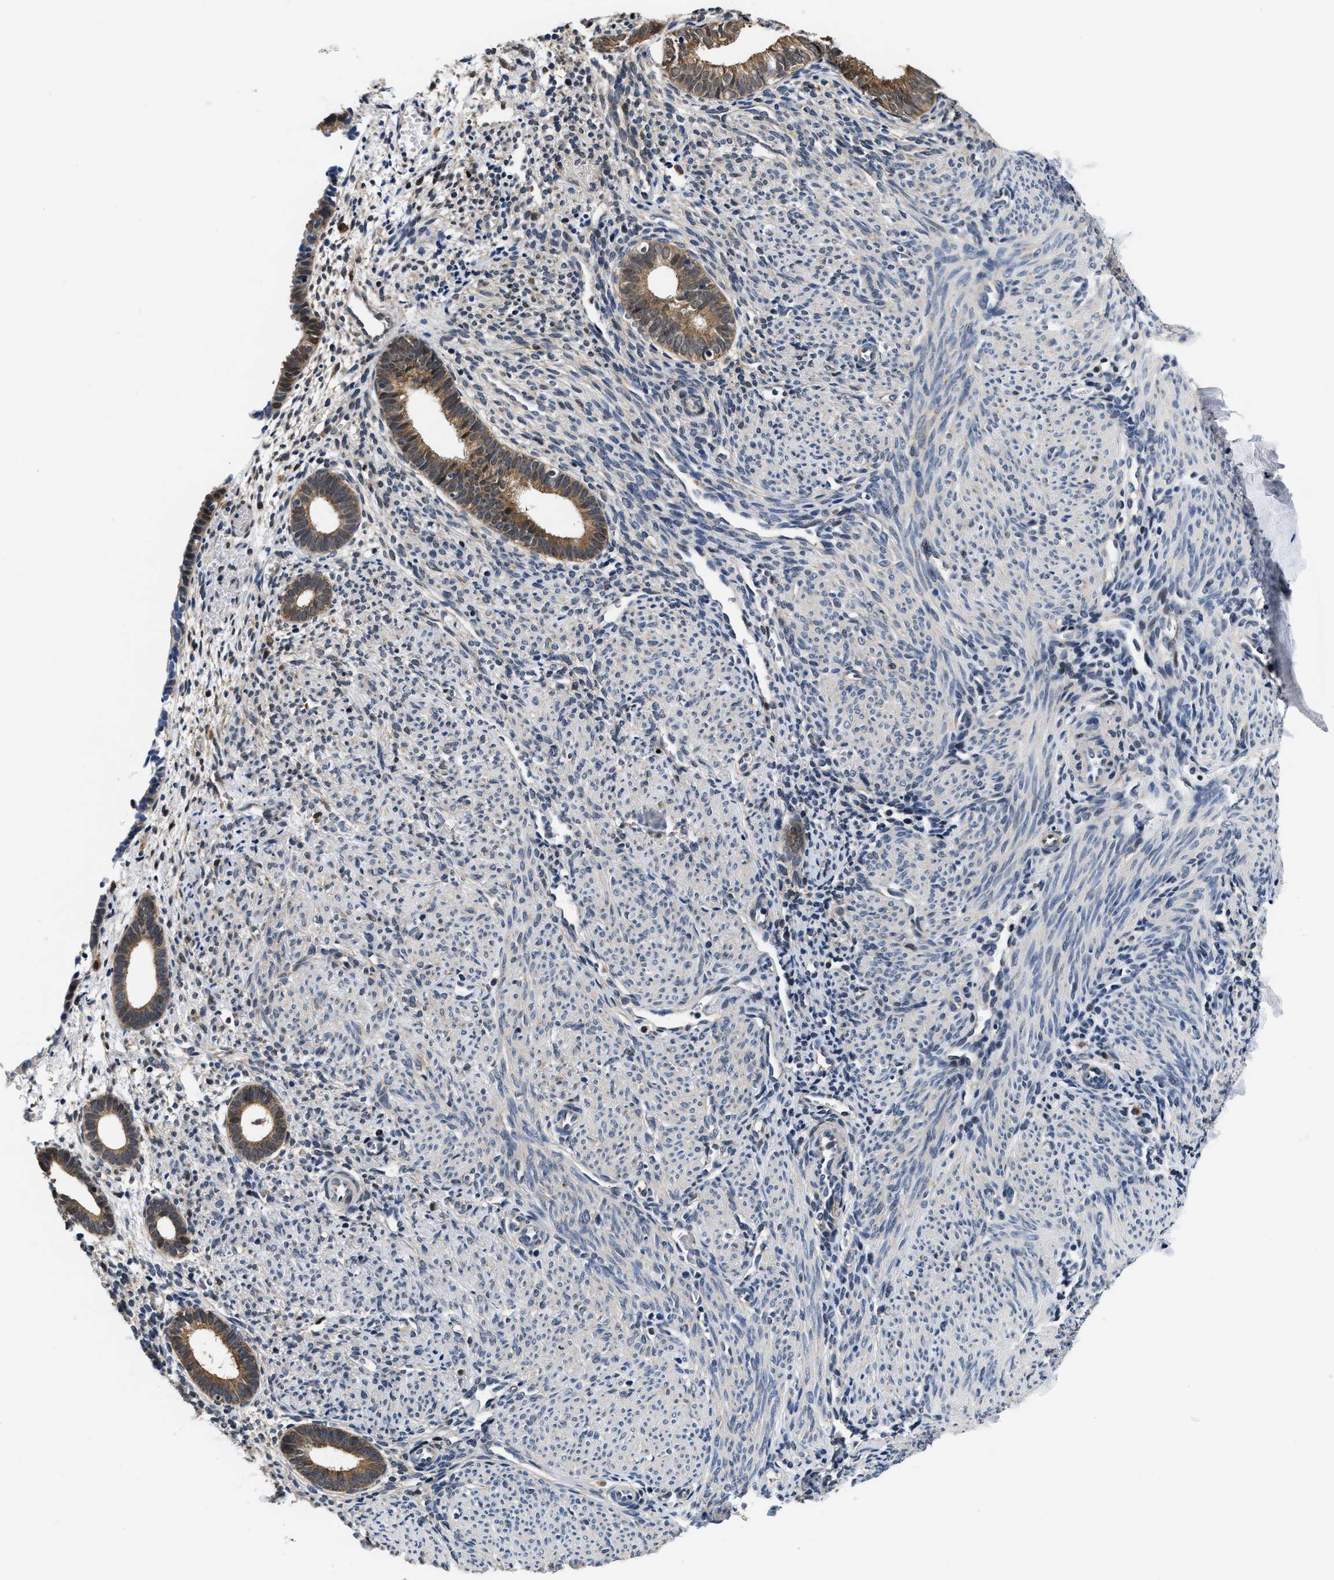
{"staining": {"intensity": "negative", "quantity": "none", "location": "none"}, "tissue": "endometrium", "cell_type": "Cells in endometrial stroma", "image_type": "normal", "snomed": [{"axis": "morphology", "description": "Normal tissue, NOS"}, {"axis": "morphology", "description": "Adenocarcinoma, NOS"}, {"axis": "topography", "description": "Endometrium"}], "caption": "High magnification brightfield microscopy of normal endometrium stained with DAB (3,3'-diaminobenzidine) (brown) and counterstained with hematoxylin (blue): cells in endometrial stroma show no significant expression.", "gene": "PHPT1", "patient": {"sex": "female", "age": 57}}